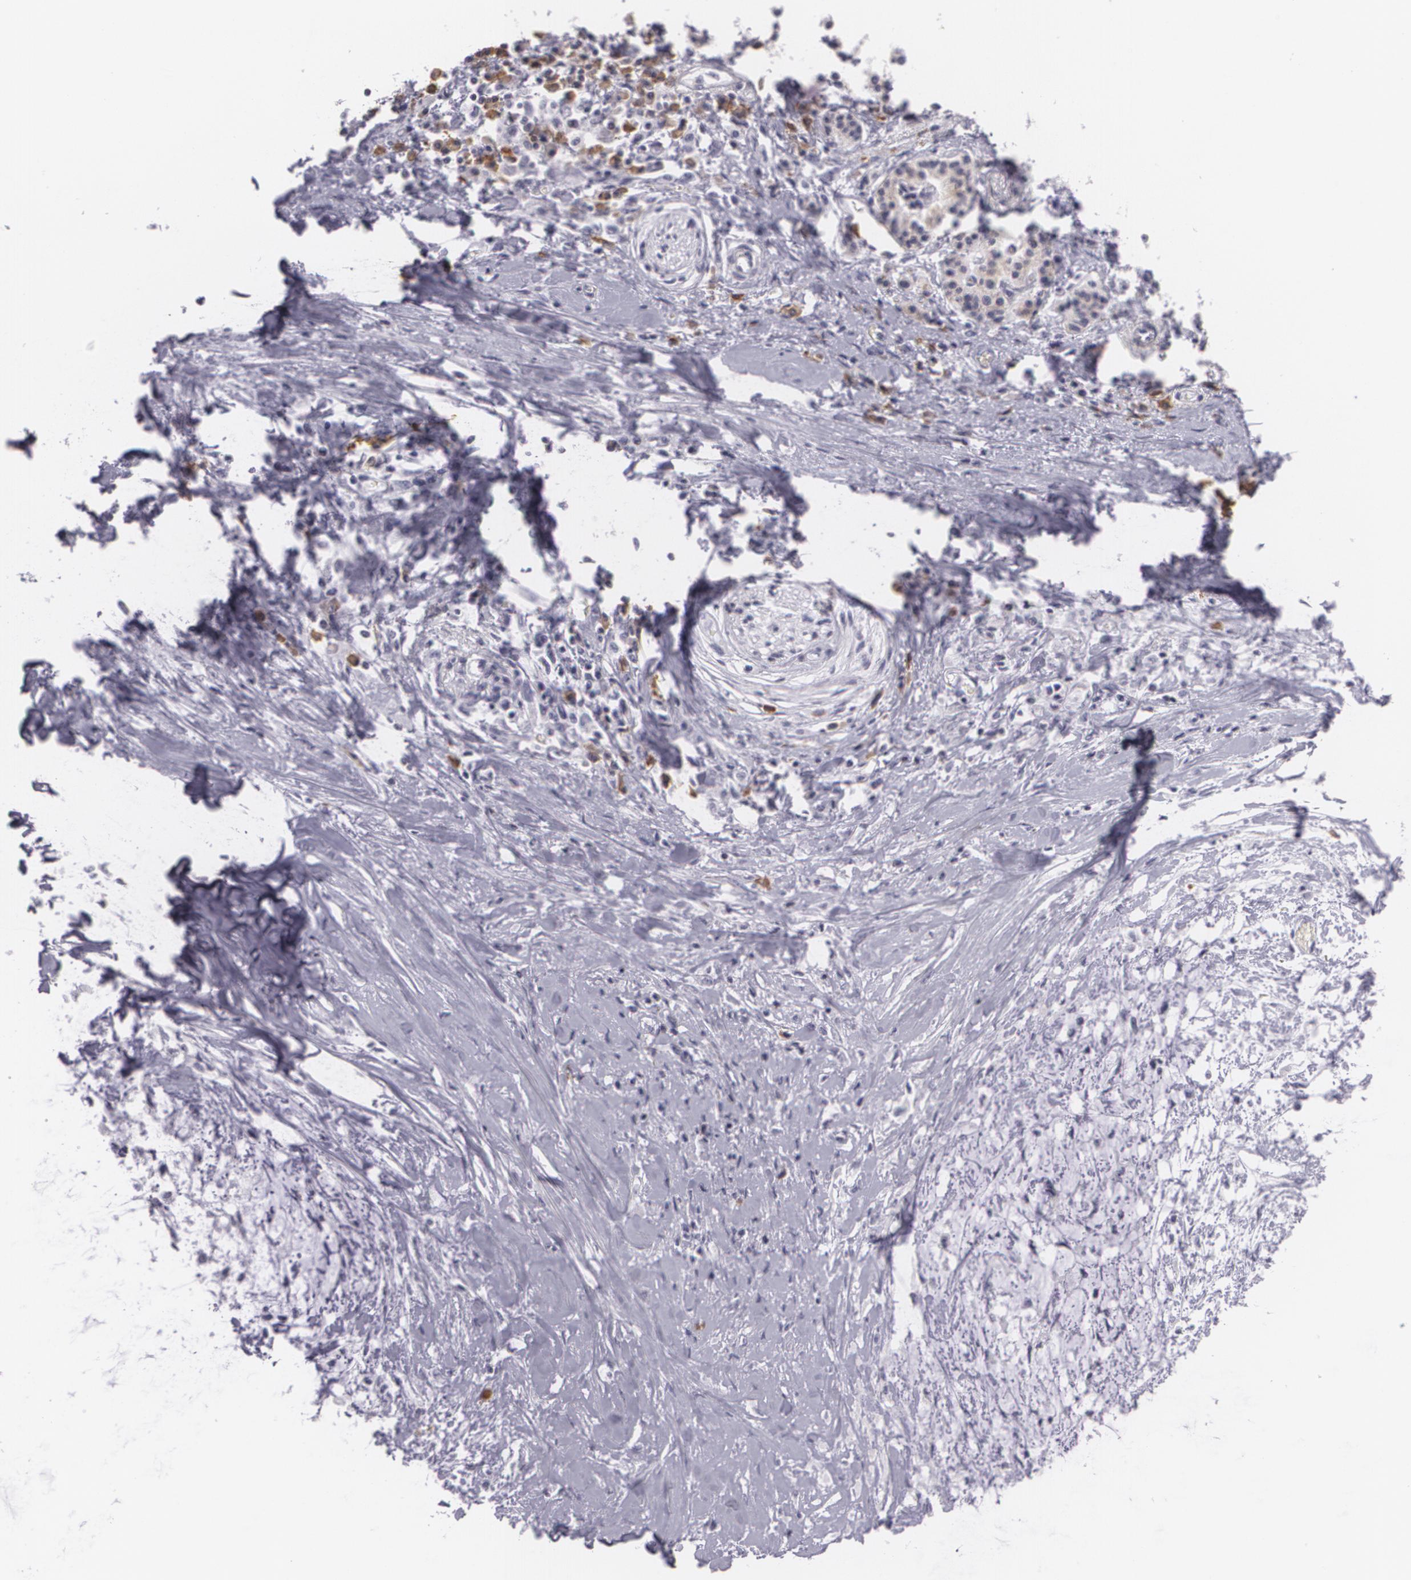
{"staining": {"intensity": "negative", "quantity": "none", "location": "none"}, "tissue": "pancreatic cancer", "cell_type": "Tumor cells", "image_type": "cancer", "snomed": [{"axis": "morphology", "description": "Adenocarcinoma, NOS"}, {"axis": "topography", "description": "Pancreas"}], "caption": "Immunohistochemistry photomicrograph of neoplastic tissue: pancreatic cancer (adenocarcinoma) stained with DAB exhibits no significant protein staining in tumor cells.", "gene": "MAP2", "patient": {"sex": "female", "age": 64}}